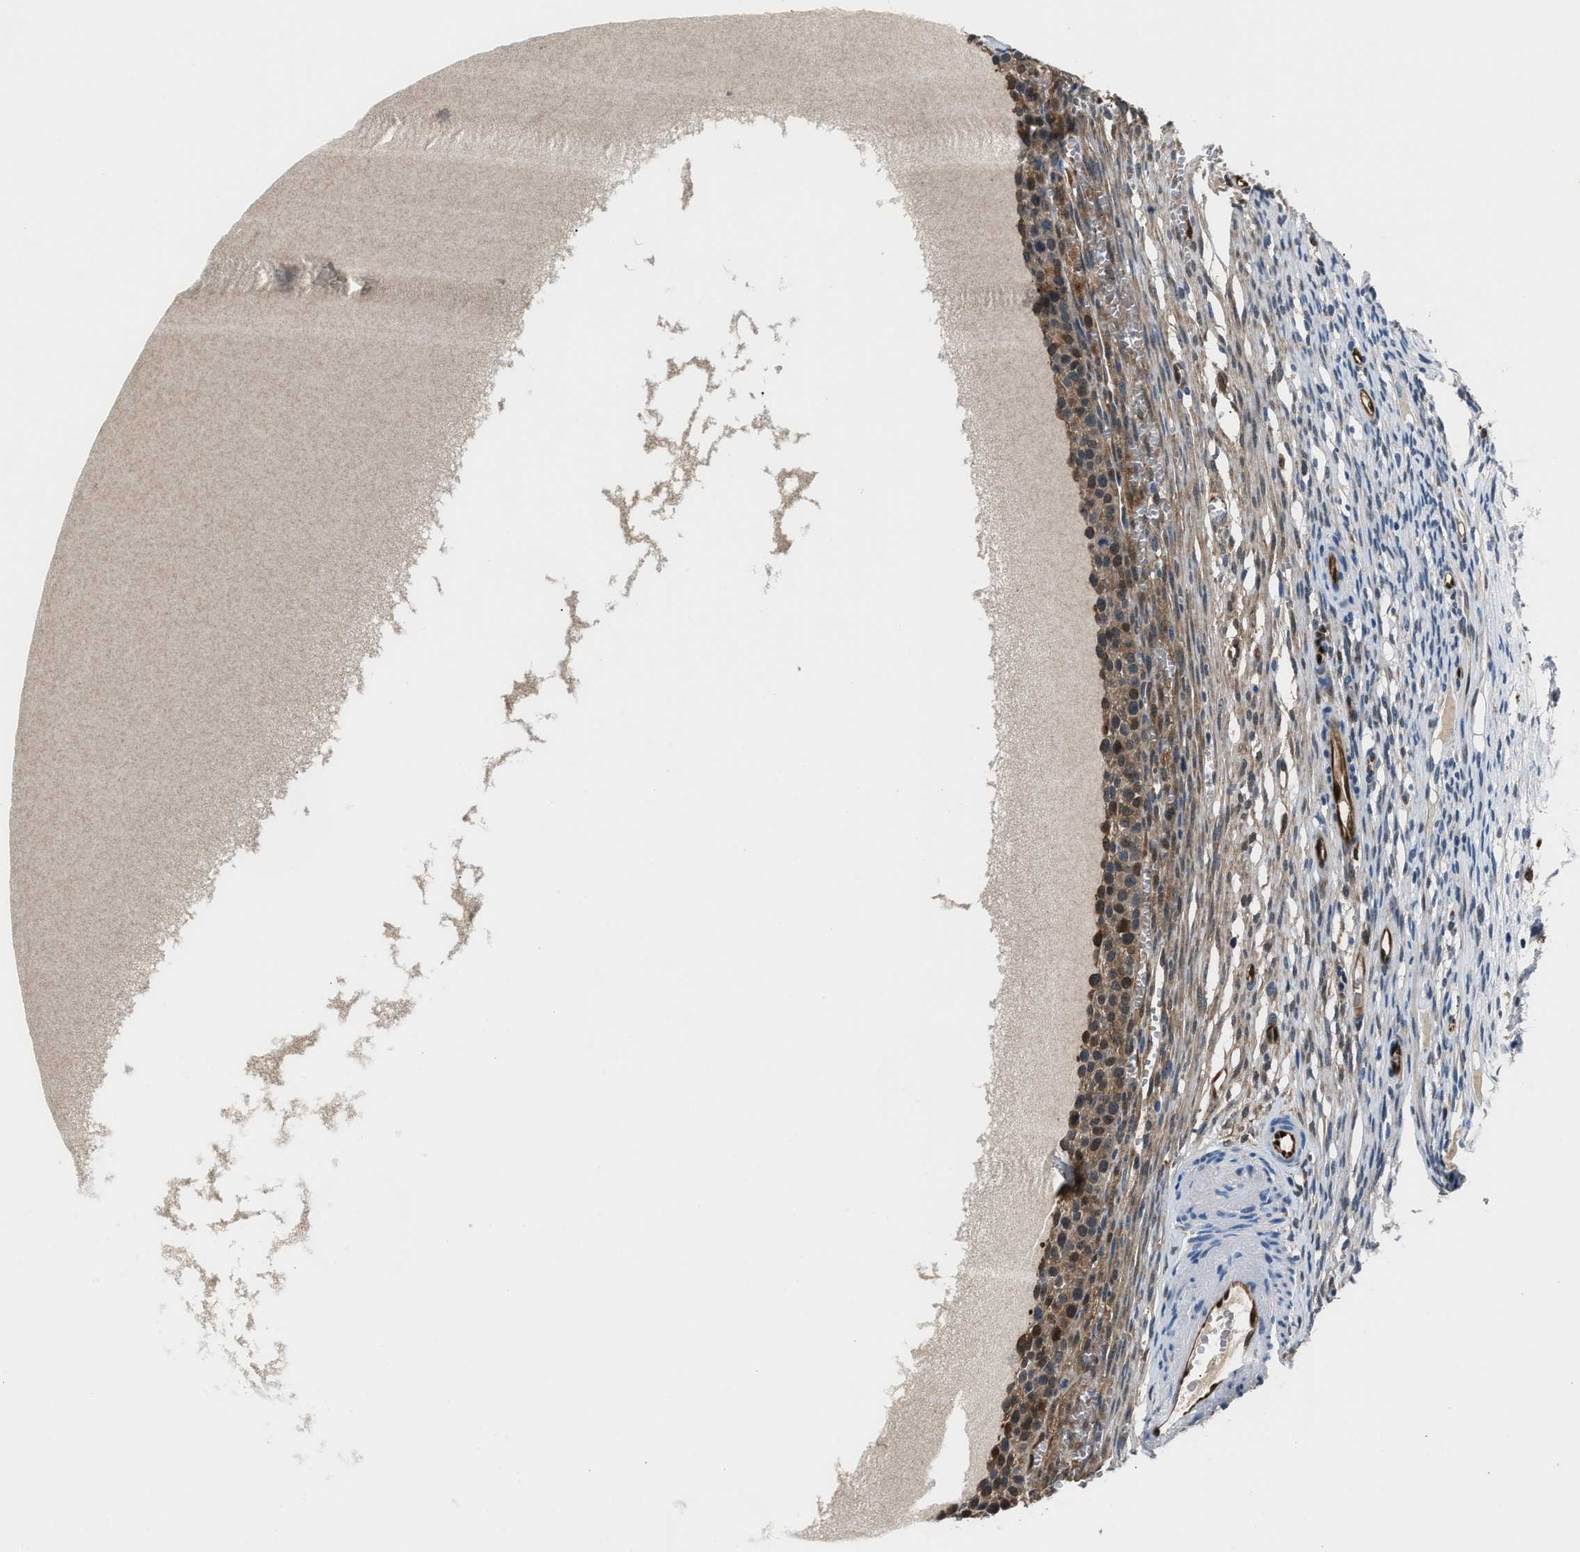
{"staining": {"intensity": "moderate", "quantity": "25%-75%", "location": "cytoplasmic/membranous,nuclear"}, "tissue": "ovary", "cell_type": "Follicle cells", "image_type": "normal", "snomed": [{"axis": "morphology", "description": "Normal tissue, NOS"}, {"axis": "topography", "description": "Ovary"}], "caption": "This is a micrograph of IHC staining of normal ovary, which shows moderate staining in the cytoplasmic/membranous,nuclear of follicle cells.", "gene": "PPA1", "patient": {"sex": "female", "age": 33}}